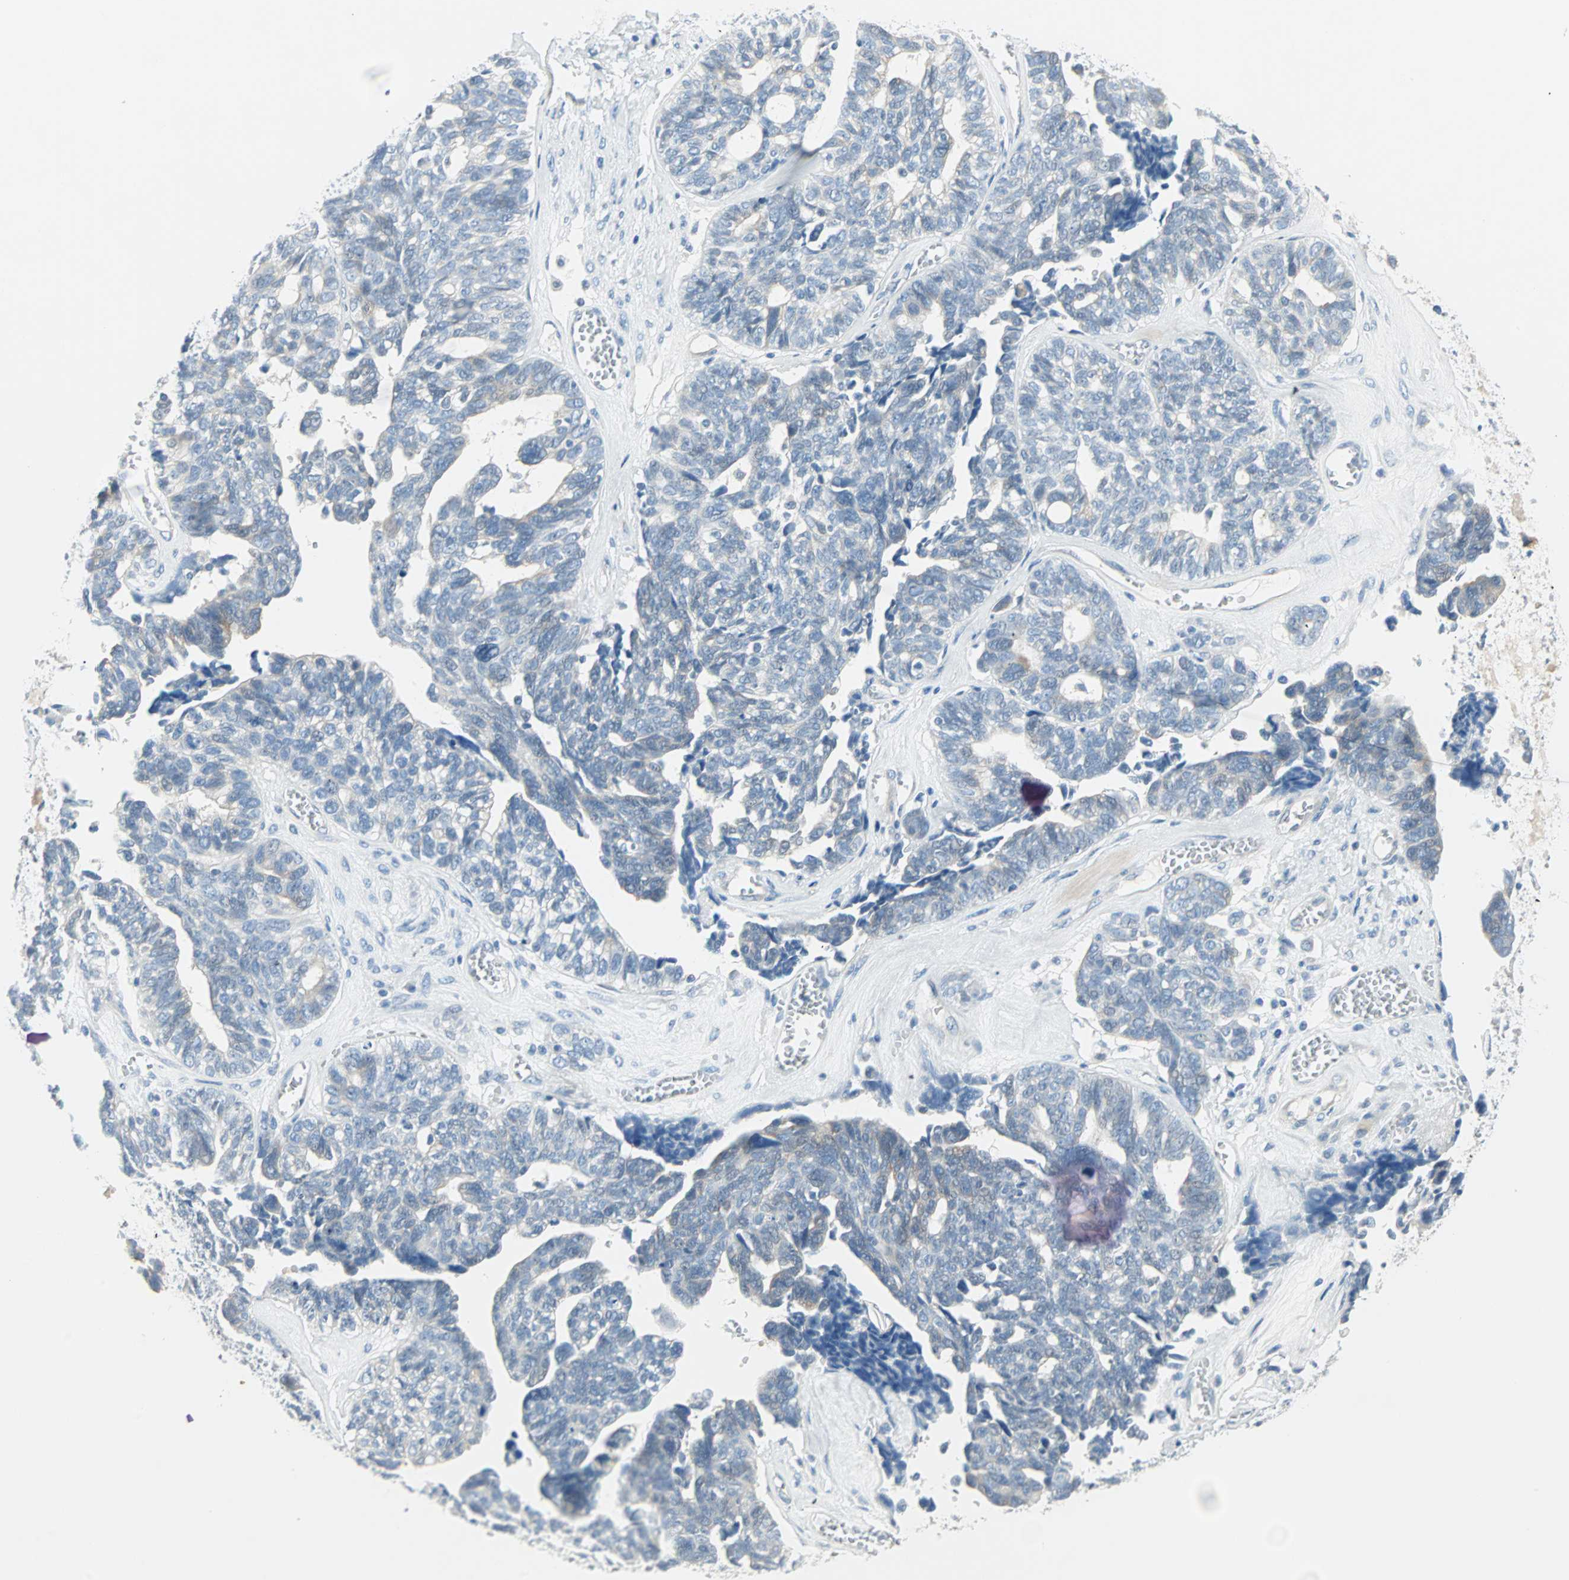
{"staining": {"intensity": "negative", "quantity": "none", "location": "none"}, "tissue": "ovarian cancer", "cell_type": "Tumor cells", "image_type": "cancer", "snomed": [{"axis": "morphology", "description": "Cystadenocarcinoma, serous, NOS"}, {"axis": "topography", "description": "Ovary"}], "caption": "Immunohistochemistry (IHC) histopathology image of neoplastic tissue: serous cystadenocarcinoma (ovarian) stained with DAB (3,3'-diaminobenzidine) demonstrates no significant protein expression in tumor cells.", "gene": "SULT1C2", "patient": {"sex": "female", "age": 79}}